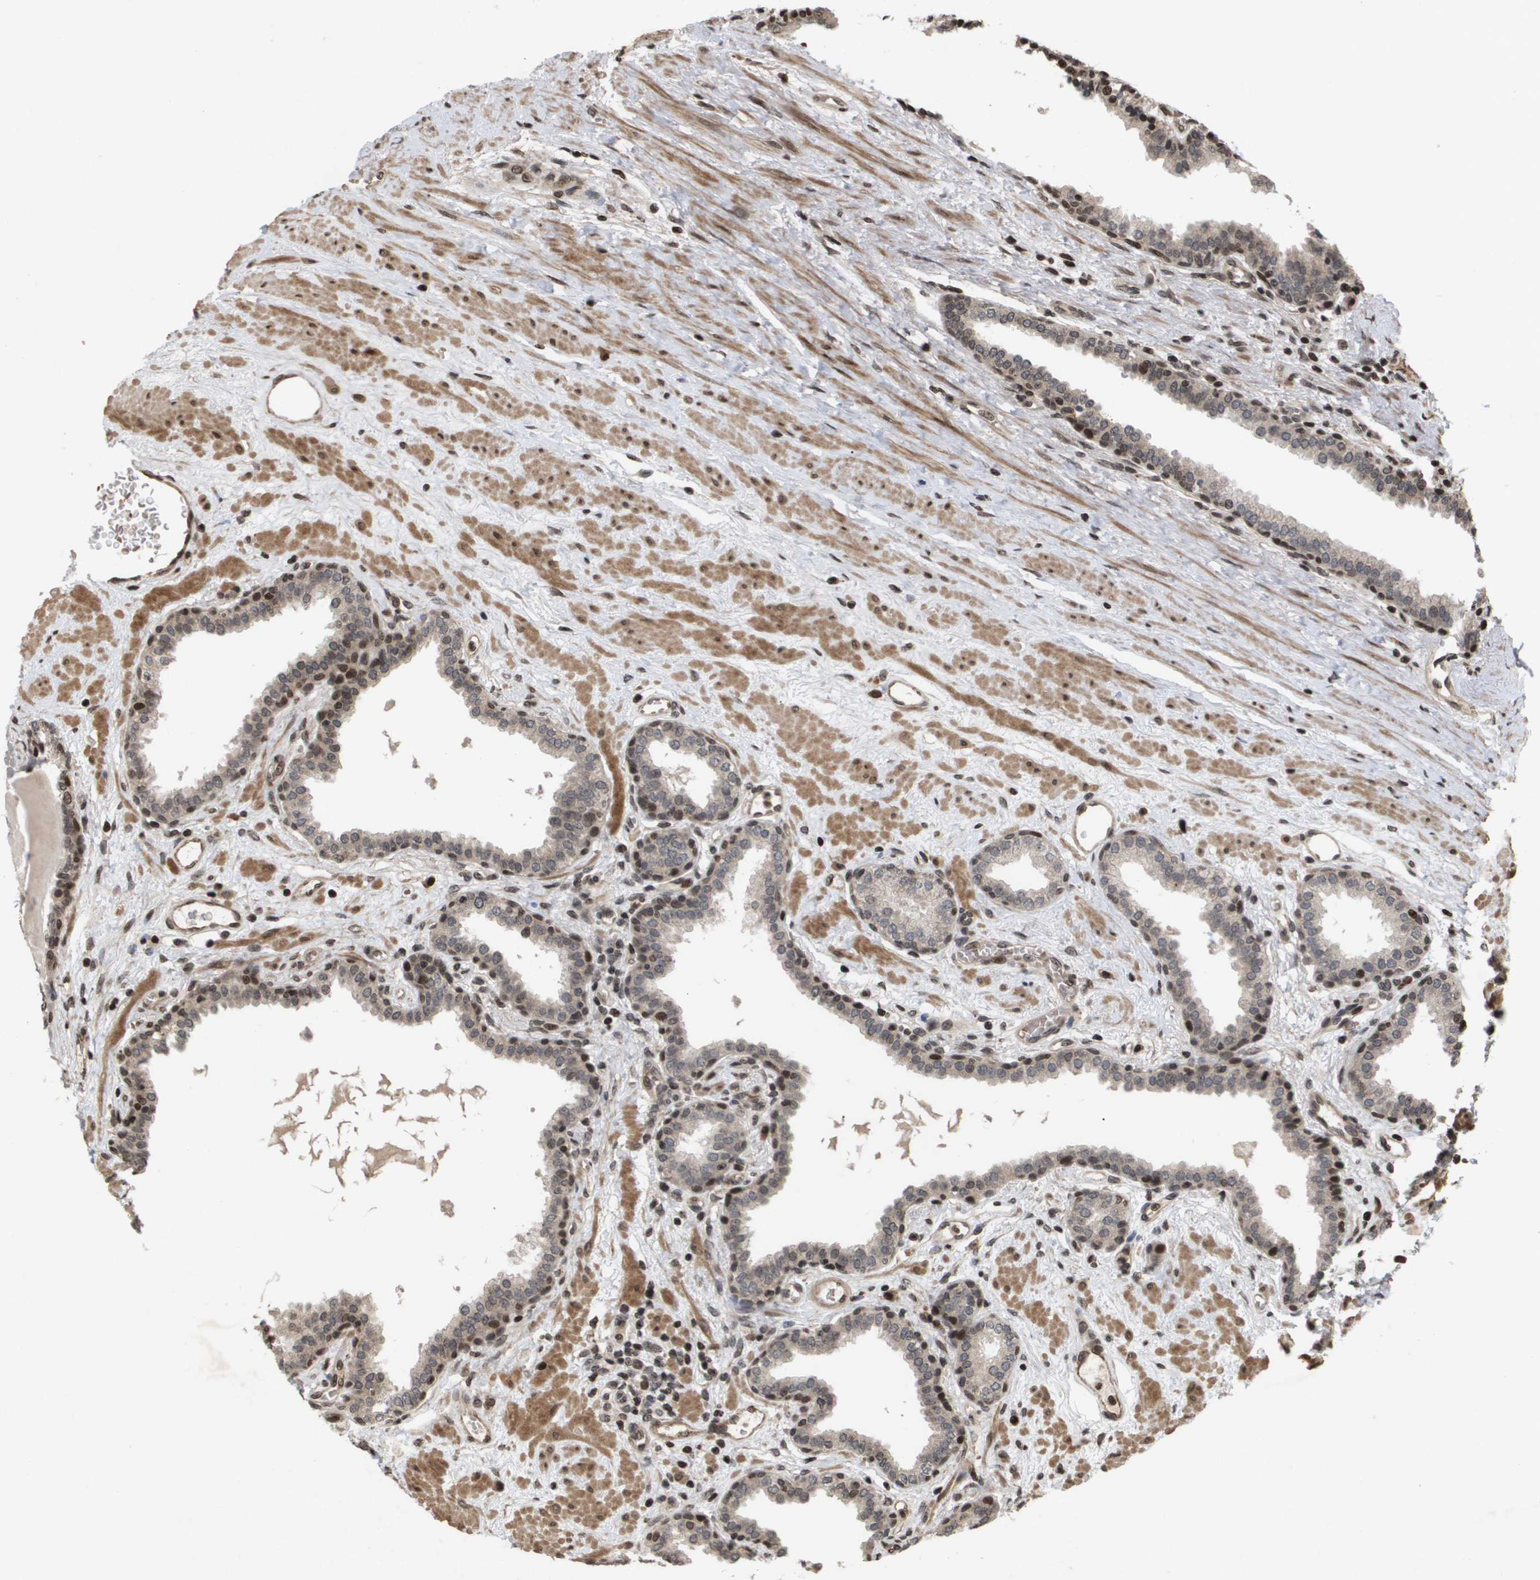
{"staining": {"intensity": "moderate", "quantity": "<25%", "location": "nuclear"}, "tissue": "prostate", "cell_type": "Glandular cells", "image_type": "normal", "snomed": [{"axis": "morphology", "description": "Normal tissue, NOS"}, {"axis": "topography", "description": "Prostate"}], "caption": "The micrograph shows staining of benign prostate, revealing moderate nuclear protein positivity (brown color) within glandular cells. Ihc stains the protein of interest in brown and the nuclei are stained blue.", "gene": "HSPA6", "patient": {"sex": "male", "age": 51}}